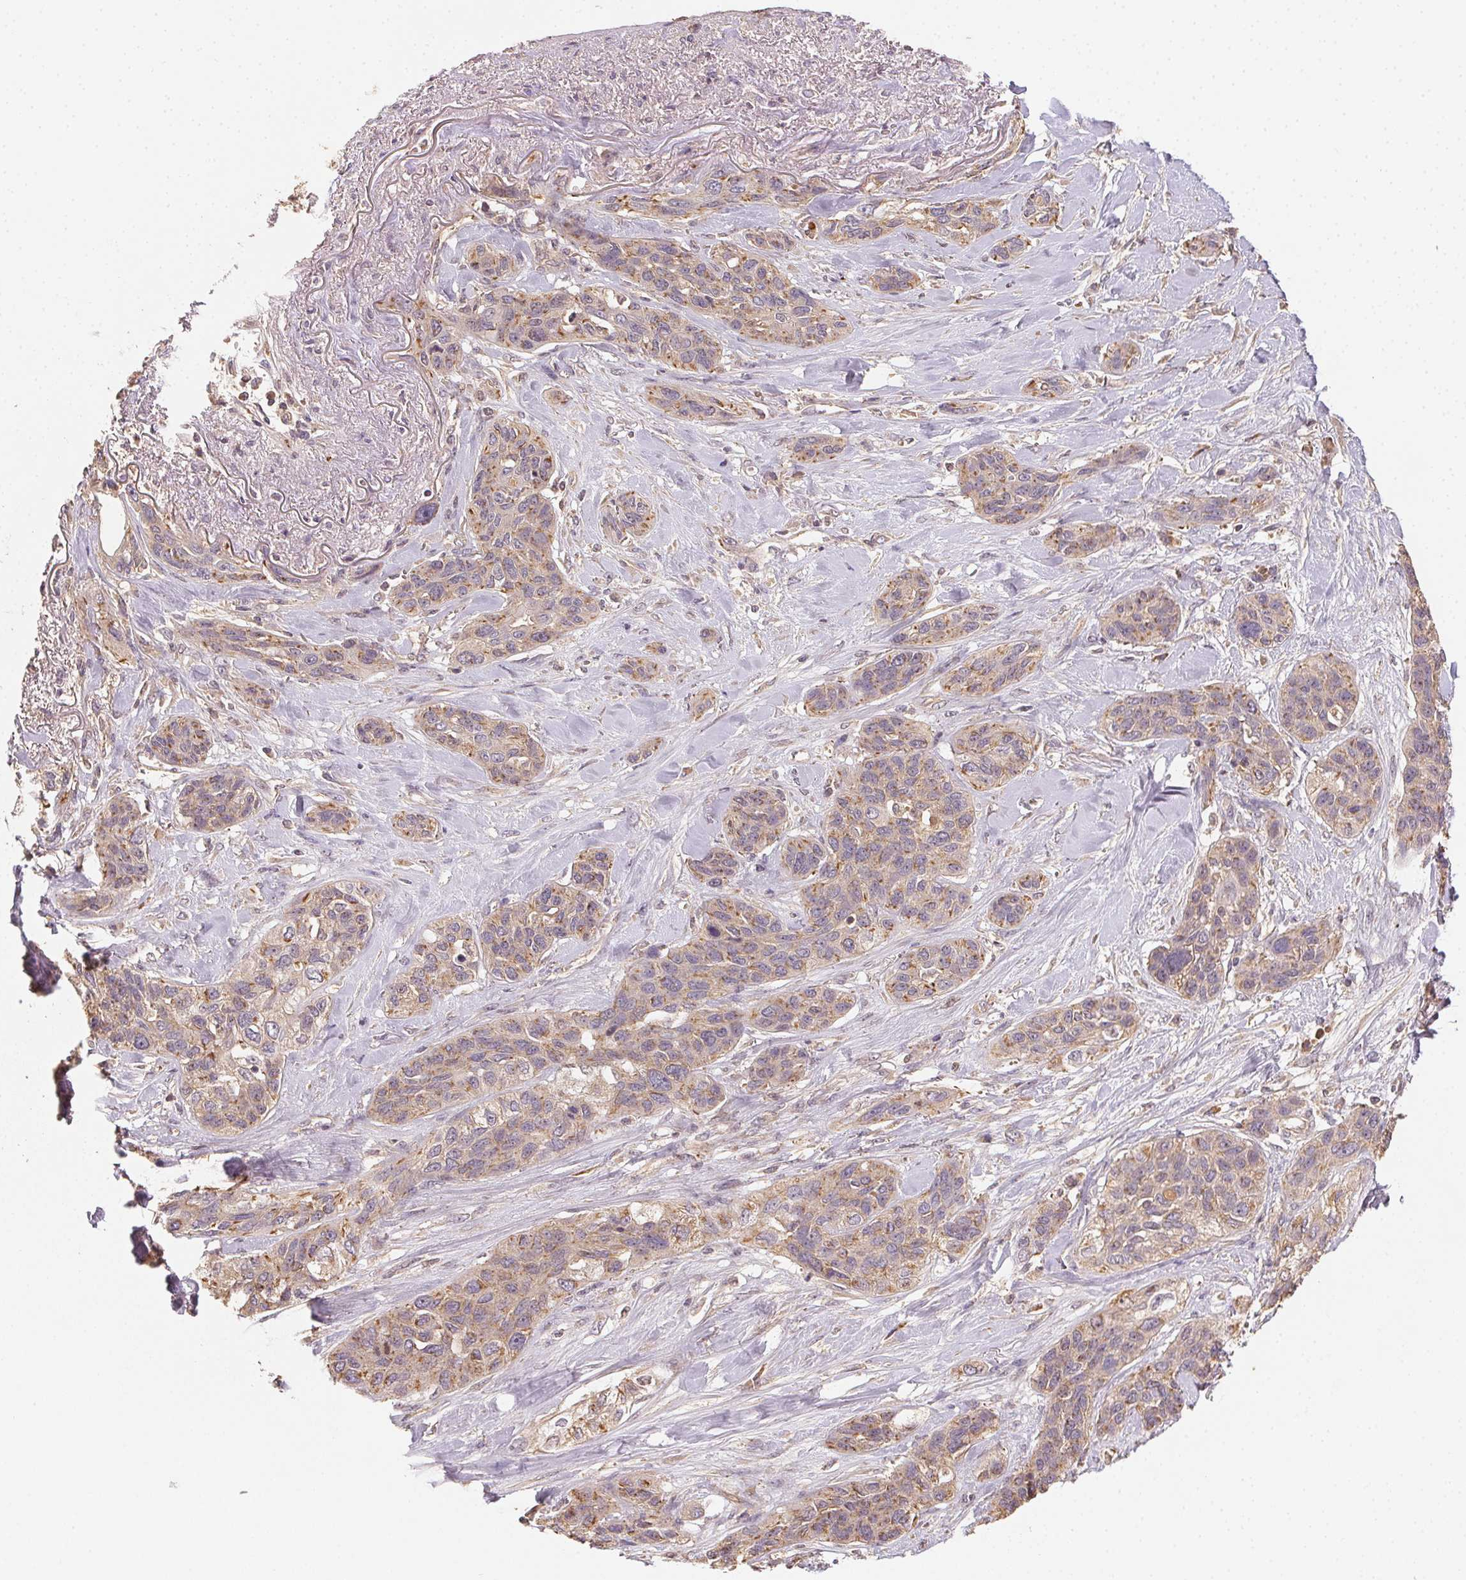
{"staining": {"intensity": "weak", "quantity": ">75%", "location": "cytoplasmic/membranous"}, "tissue": "lung cancer", "cell_type": "Tumor cells", "image_type": "cancer", "snomed": [{"axis": "morphology", "description": "Squamous cell carcinoma, NOS"}, {"axis": "topography", "description": "Lung"}], "caption": "Protein expression by IHC exhibits weak cytoplasmic/membranous positivity in about >75% of tumor cells in lung squamous cell carcinoma.", "gene": "RALA", "patient": {"sex": "female", "age": 70}}